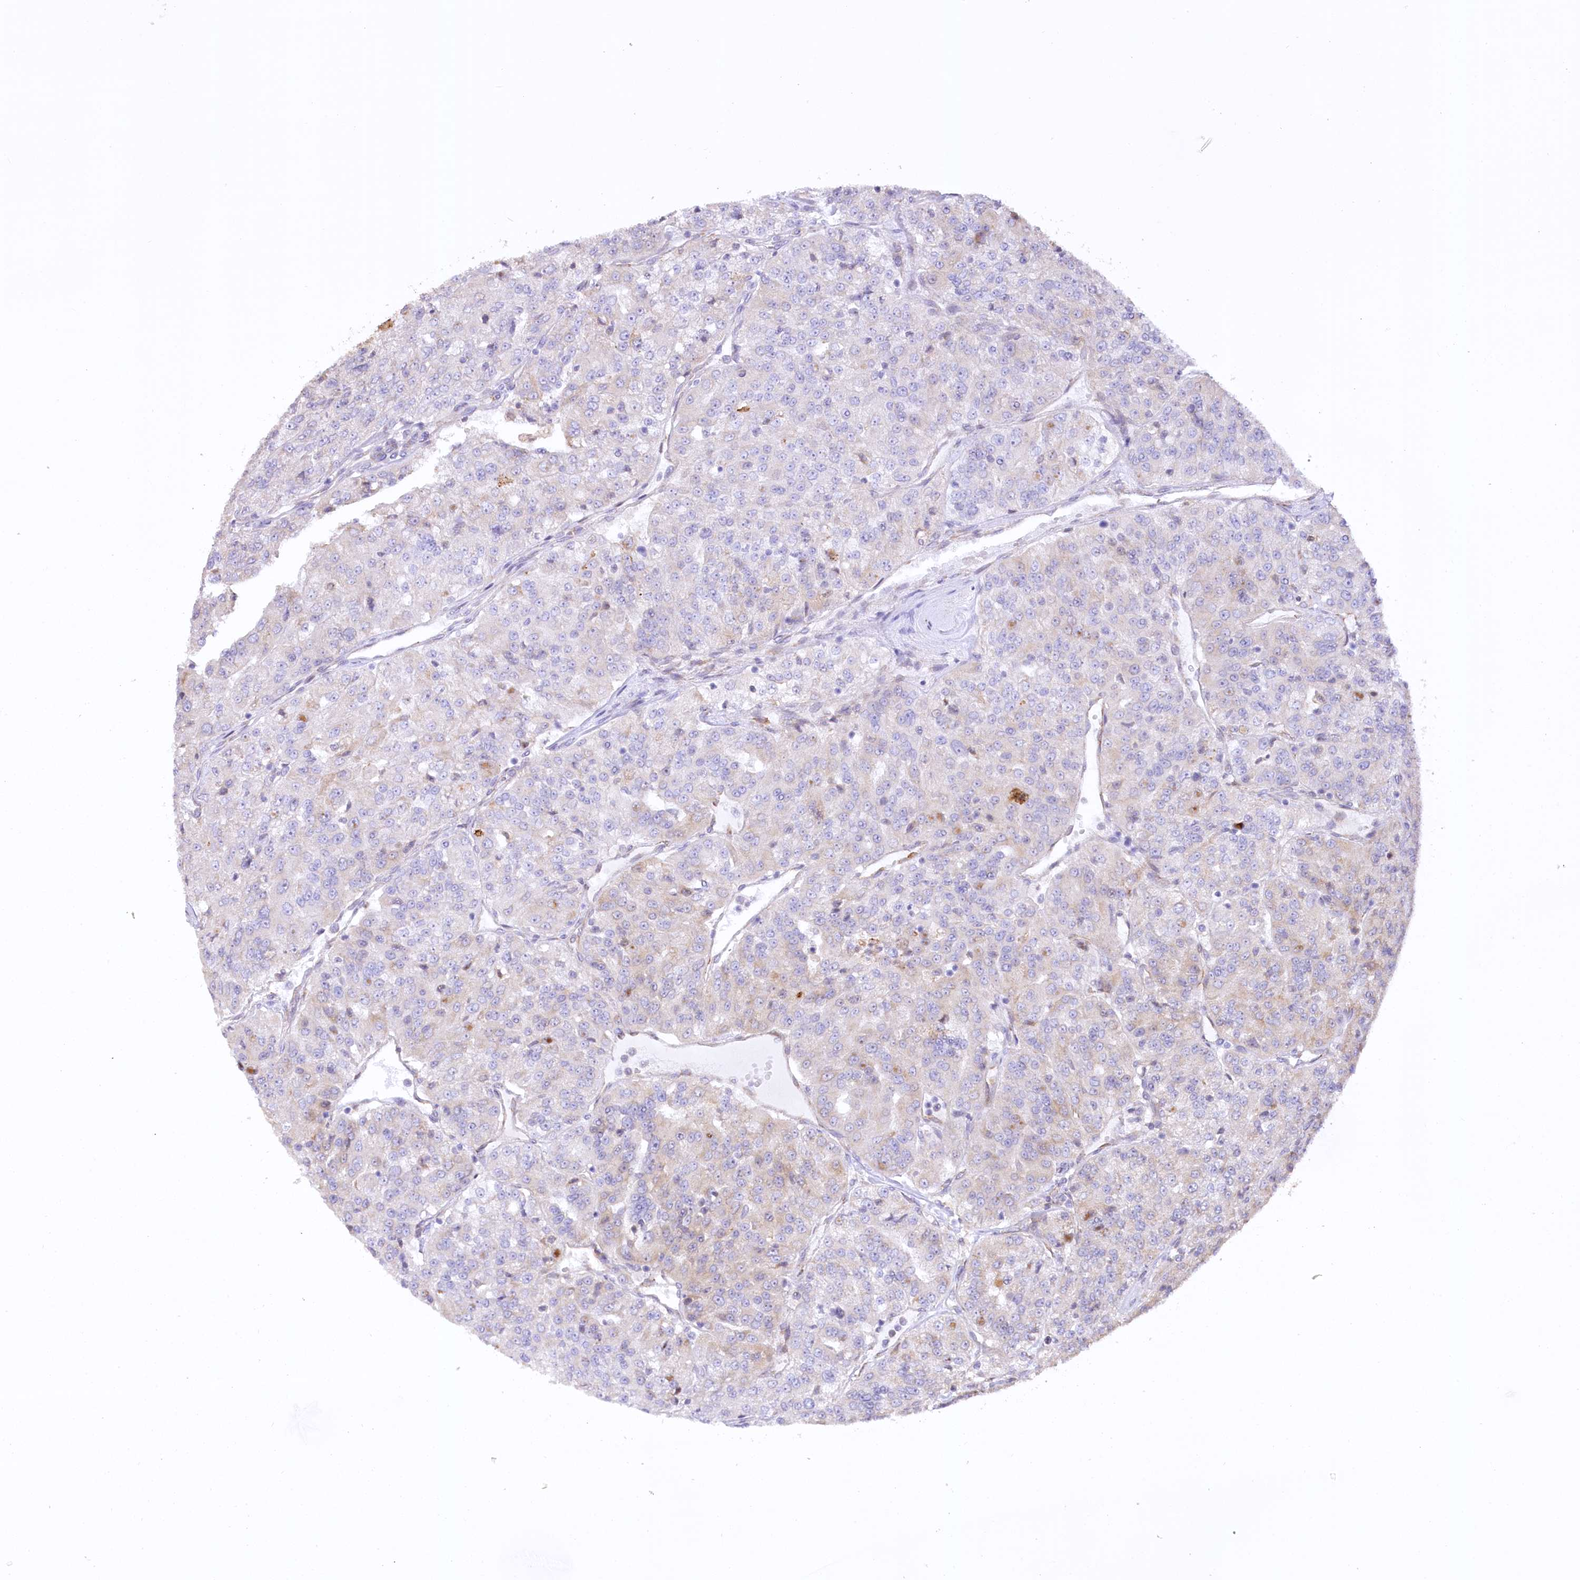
{"staining": {"intensity": "weak", "quantity": "<25%", "location": "cytoplasmic/membranous"}, "tissue": "renal cancer", "cell_type": "Tumor cells", "image_type": "cancer", "snomed": [{"axis": "morphology", "description": "Adenocarcinoma, NOS"}, {"axis": "topography", "description": "Kidney"}], "caption": "This histopathology image is of renal cancer (adenocarcinoma) stained with immunohistochemistry to label a protein in brown with the nuclei are counter-stained blue. There is no expression in tumor cells. (Immunohistochemistry (ihc), brightfield microscopy, high magnification).", "gene": "NCKAP5", "patient": {"sex": "female", "age": 63}}